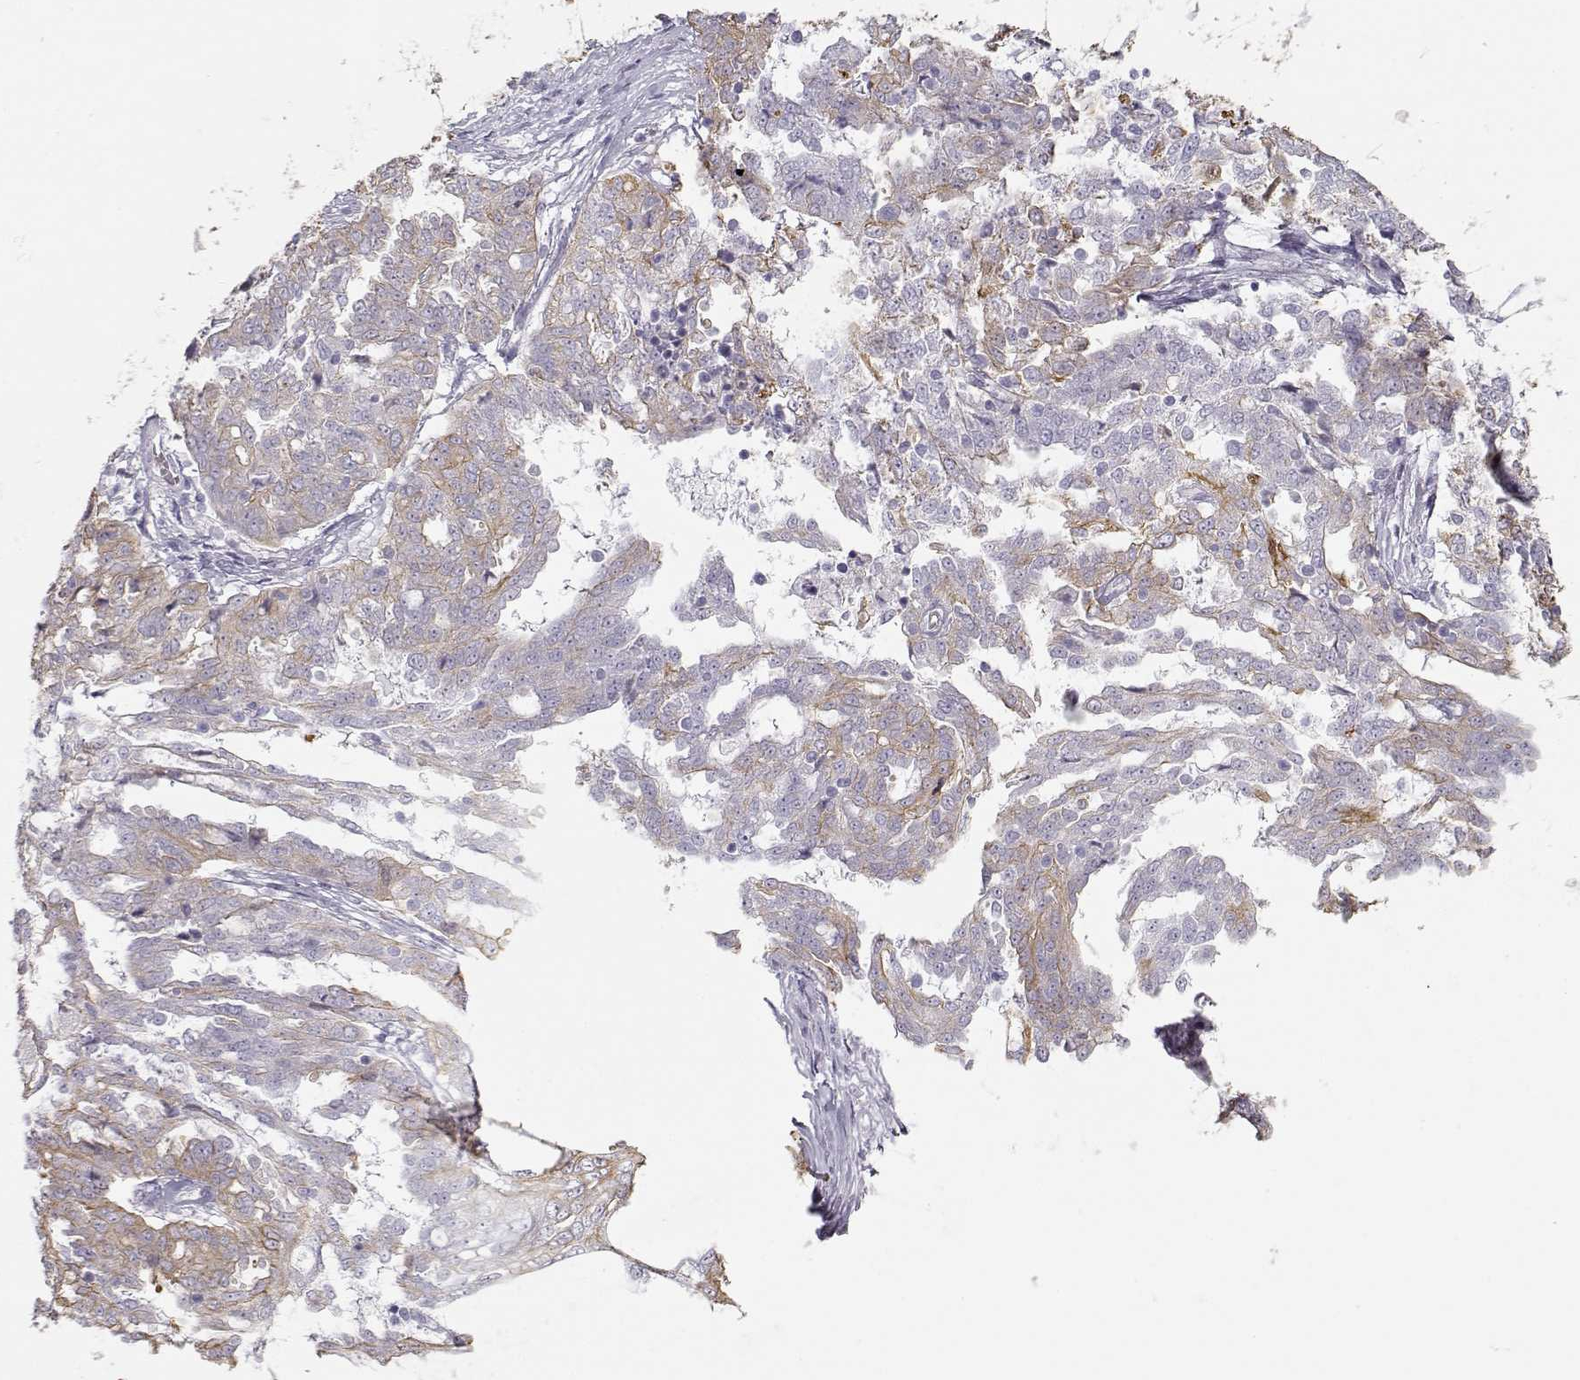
{"staining": {"intensity": "weak", "quantity": "<25%", "location": "cytoplasmic/membranous"}, "tissue": "ovarian cancer", "cell_type": "Tumor cells", "image_type": "cancer", "snomed": [{"axis": "morphology", "description": "Cystadenocarcinoma, serous, NOS"}, {"axis": "topography", "description": "Ovary"}], "caption": "A micrograph of human serous cystadenocarcinoma (ovarian) is negative for staining in tumor cells. Brightfield microscopy of immunohistochemistry stained with DAB (3,3'-diaminobenzidine) (brown) and hematoxylin (blue), captured at high magnification.", "gene": "S100B", "patient": {"sex": "female", "age": 67}}